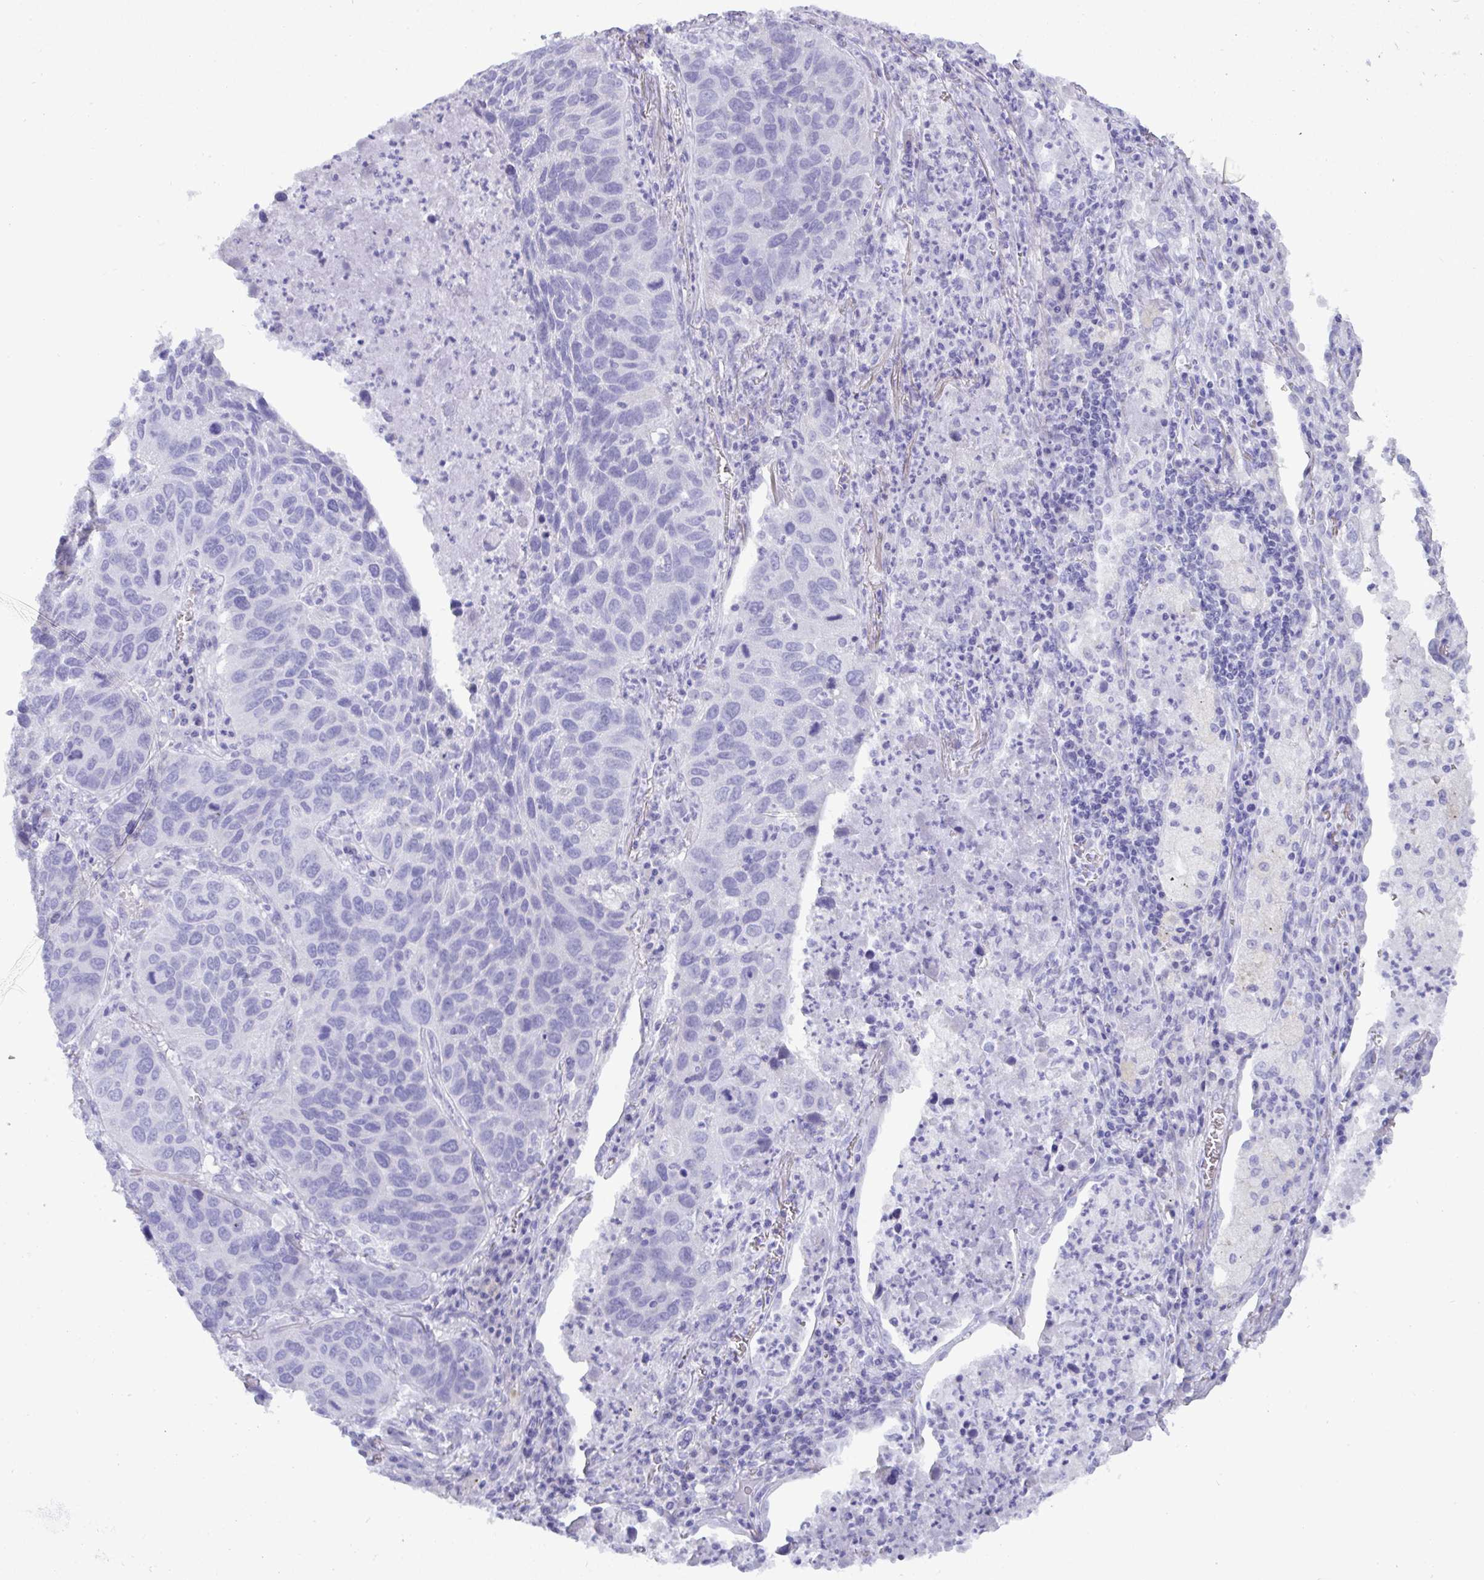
{"staining": {"intensity": "negative", "quantity": "none", "location": "none"}, "tissue": "lung cancer", "cell_type": "Tumor cells", "image_type": "cancer", "snomed": [{"axis": "morphology", "description": "Squamous cell carcinoma, NOS"}, {"axis": "topography", "description": "Lung"}], "caption": "The immunohistochemistry photomicrograph has no significant staining in tumor cells of squamous cell carcinoma (lung) tissue. (DAB (3,3'-diaminobenzidine) immunohistochemistry with hematoxylin counter stain).", "gene": "C4orf33", "patient": {"sex": "female", "age": 61}}